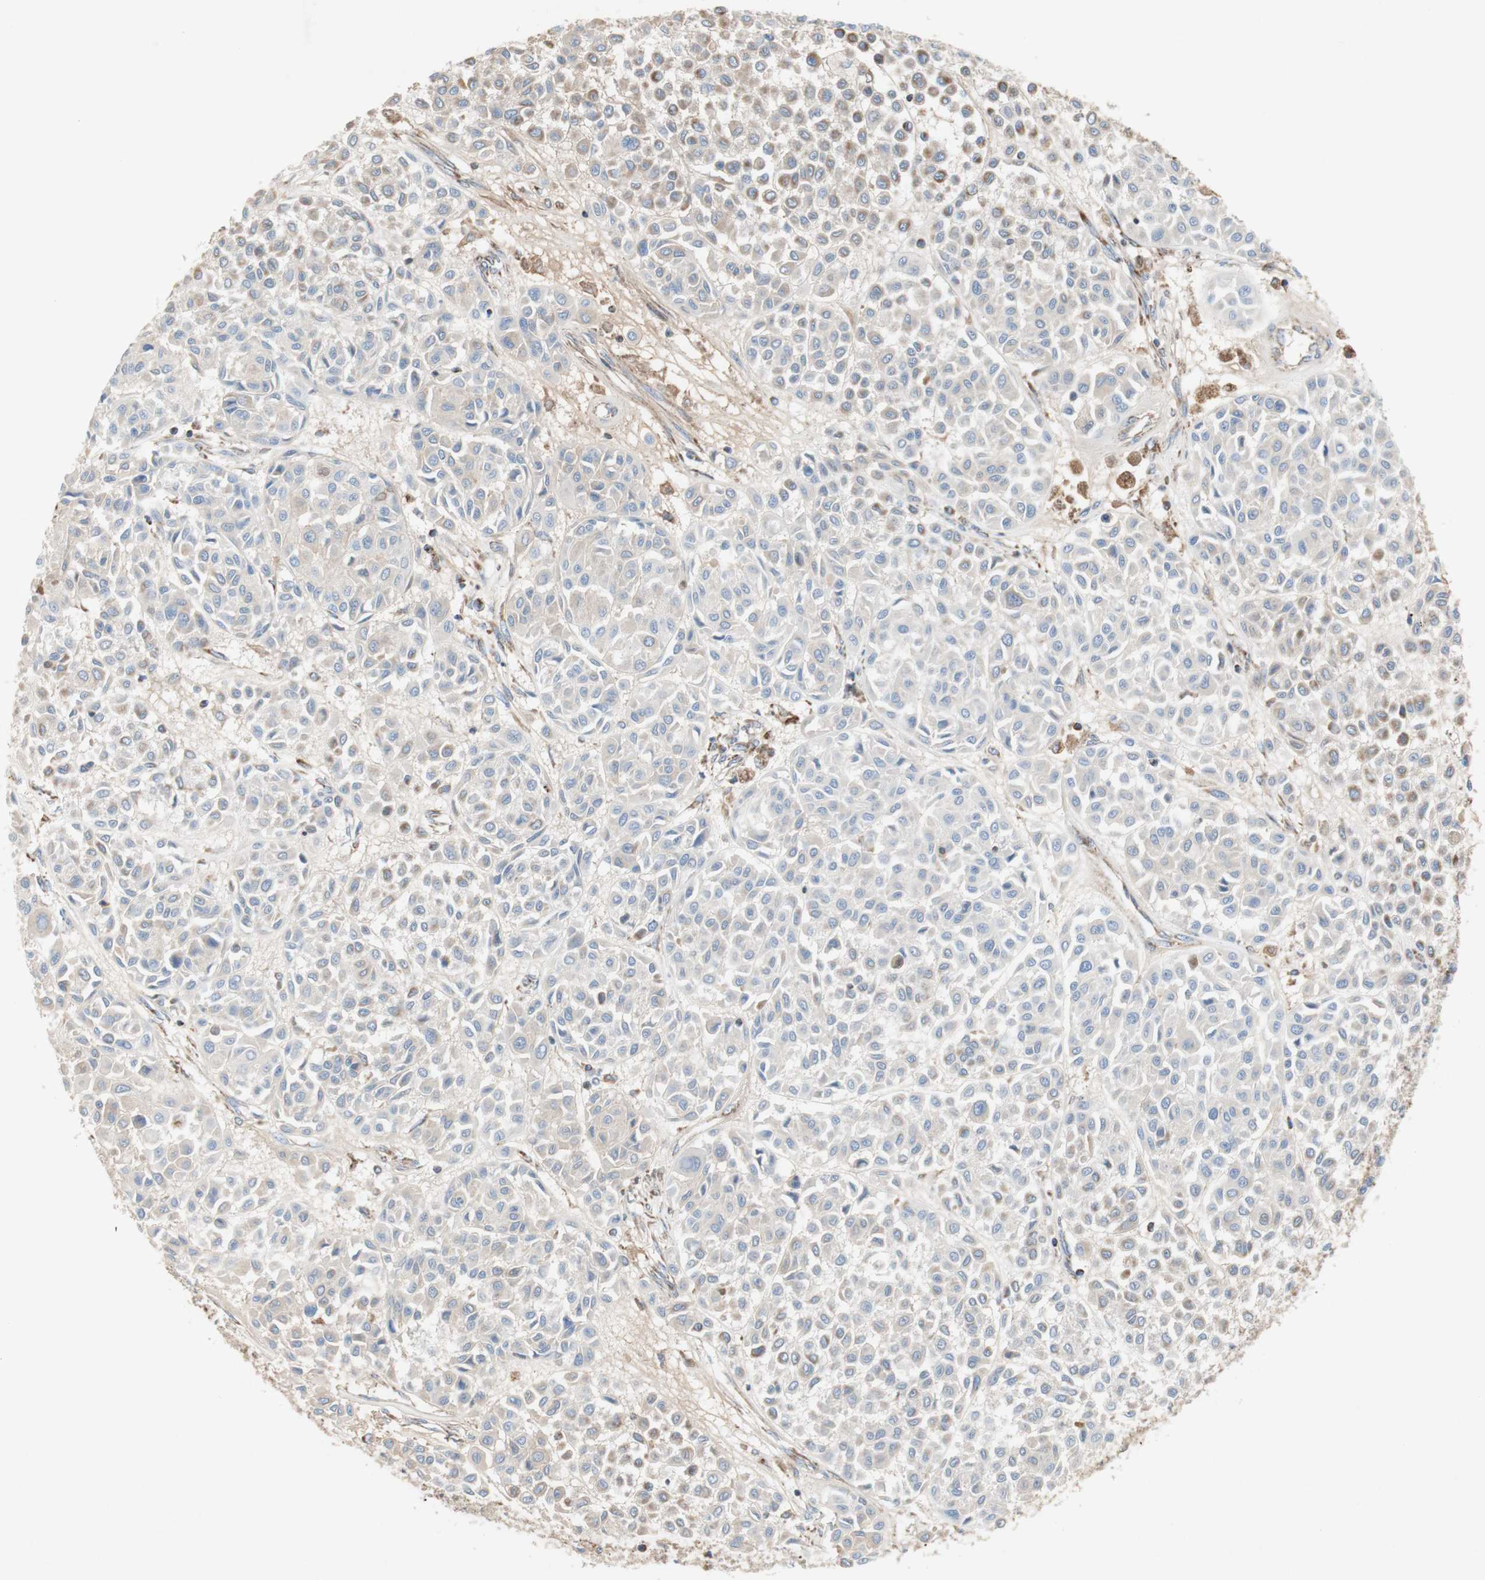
{"staining": {"intensity": "moderate", "quantity": "<25%", "location": "cytoplasmic/membranous"}, "tissue": "melanoma", "cell_type": "Tumor cells", "image_type": "cancer", "snomed": [{"axis": "morphology", "description": "Malignant melanoma, Metastatic site"}, {"axis": "topography", "description": "Soft tissue"}], "caption": "There is low levels of moderate cytoplasmic/membranous expression in tumor cells of malignant melanoma (metastatic site), as demonstrated by immunohistochemical staining (brown color).", "gene": "SDHB", "patient": {"sex": "male", "age": 41}}